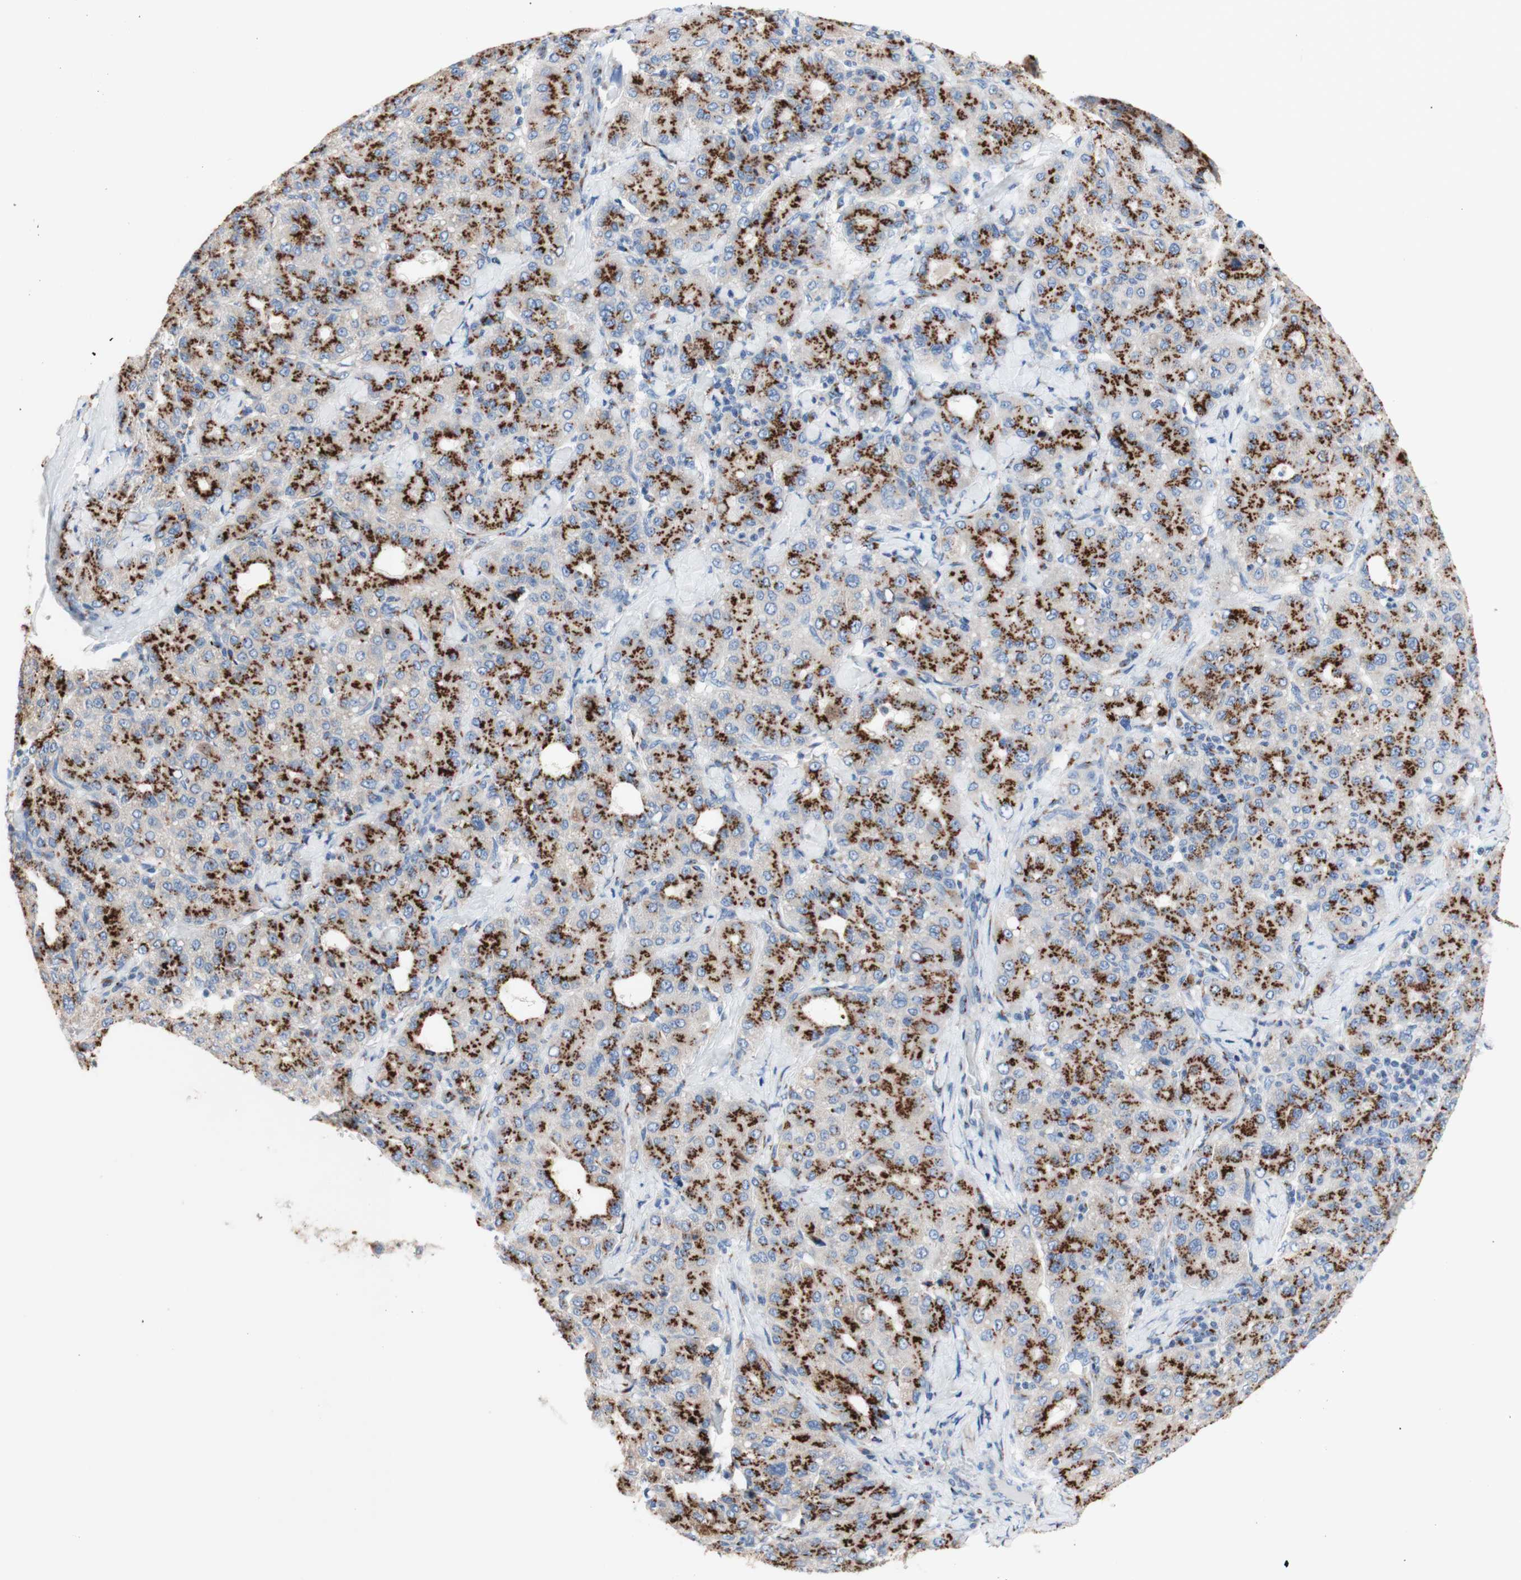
{"staining": {"intensity": "strong", "quantity": "25%-75%", "location": "cytoplasmic/membranous"}, "tissue": "liver cancer", "cell_type": "Tumor cells", "image_type": "cancer", "snomed": [{"axis": "morphology", "description": "Carcinoma, Hepatocellular, NOS"}, {"axis": "topography", "description": "Liver"}], "caption": "Protein staining by IHC exhibits strong cytoplasmic/membranous staining in about 25%-75% of tumor cells in liver hepatocellular carcinoma. The protein is stained brown, and the nuclei are stained in blue (DAB (3,3'-diaminobenzidine) IHC with brightfield microscopy, high magnification).", "gene": "GALNT2", "patient": {"sex": "male", "age": 65}}